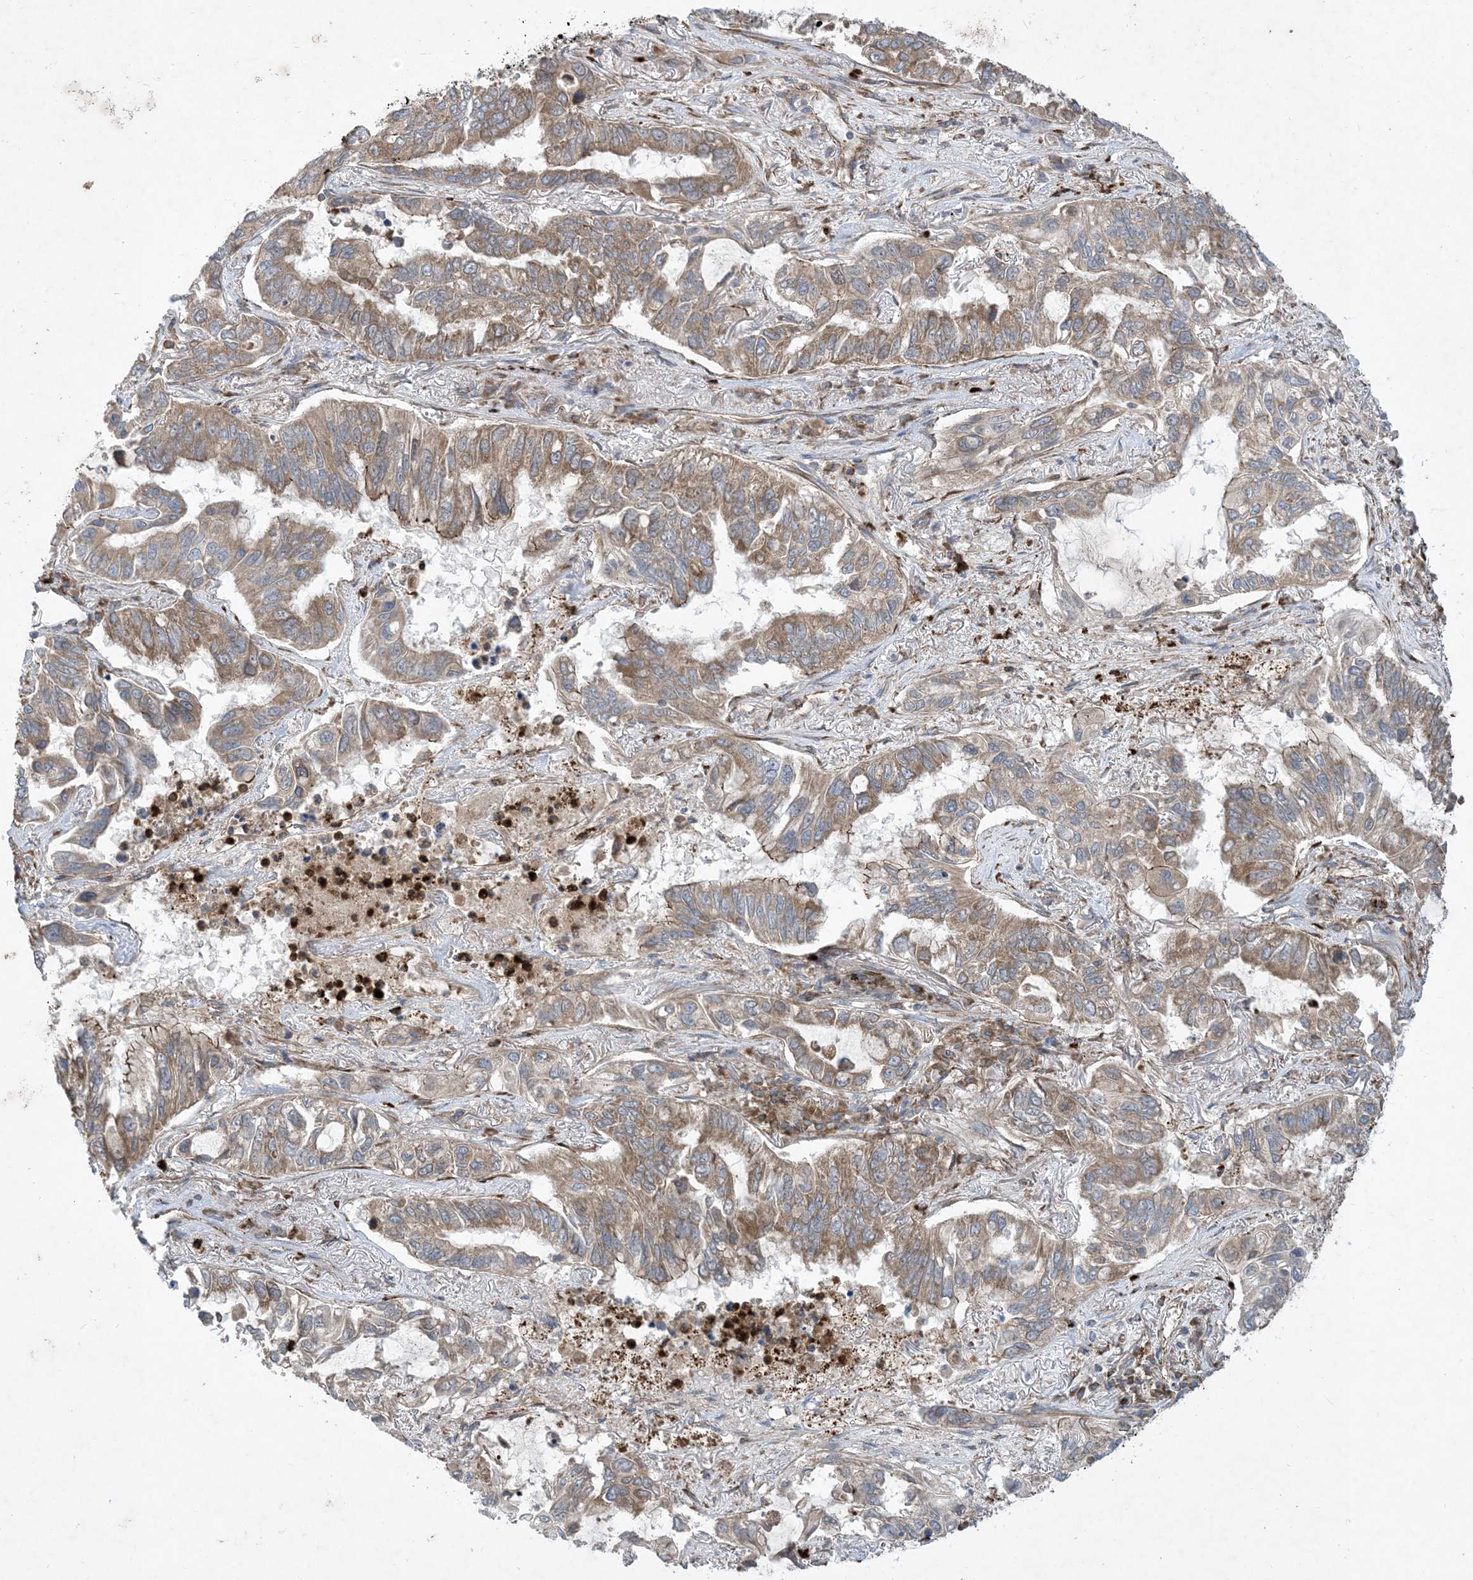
{"staining": {"intensity": "moderate", "quantity": ">75%", "location": "cytoplasmic/membranous"}, "tissue": "lung cancer", "cell_type": "Tumor cells", "image_type": "cancer", "snomed": [{"axis": "morphology", "description": "Adenocarcinoma, NOS"}, {"axis": "topography", "description": "Lung"}], "caption": "Lung cancer (adenocarcinoma) stained with DAB immunohistochemistry shows medium levels of moderate cytoplasmic/membranous expression in about >75% of tumor cells.", "gene": "OTOP1", "patient": {"sex": "male", "age": 64}}